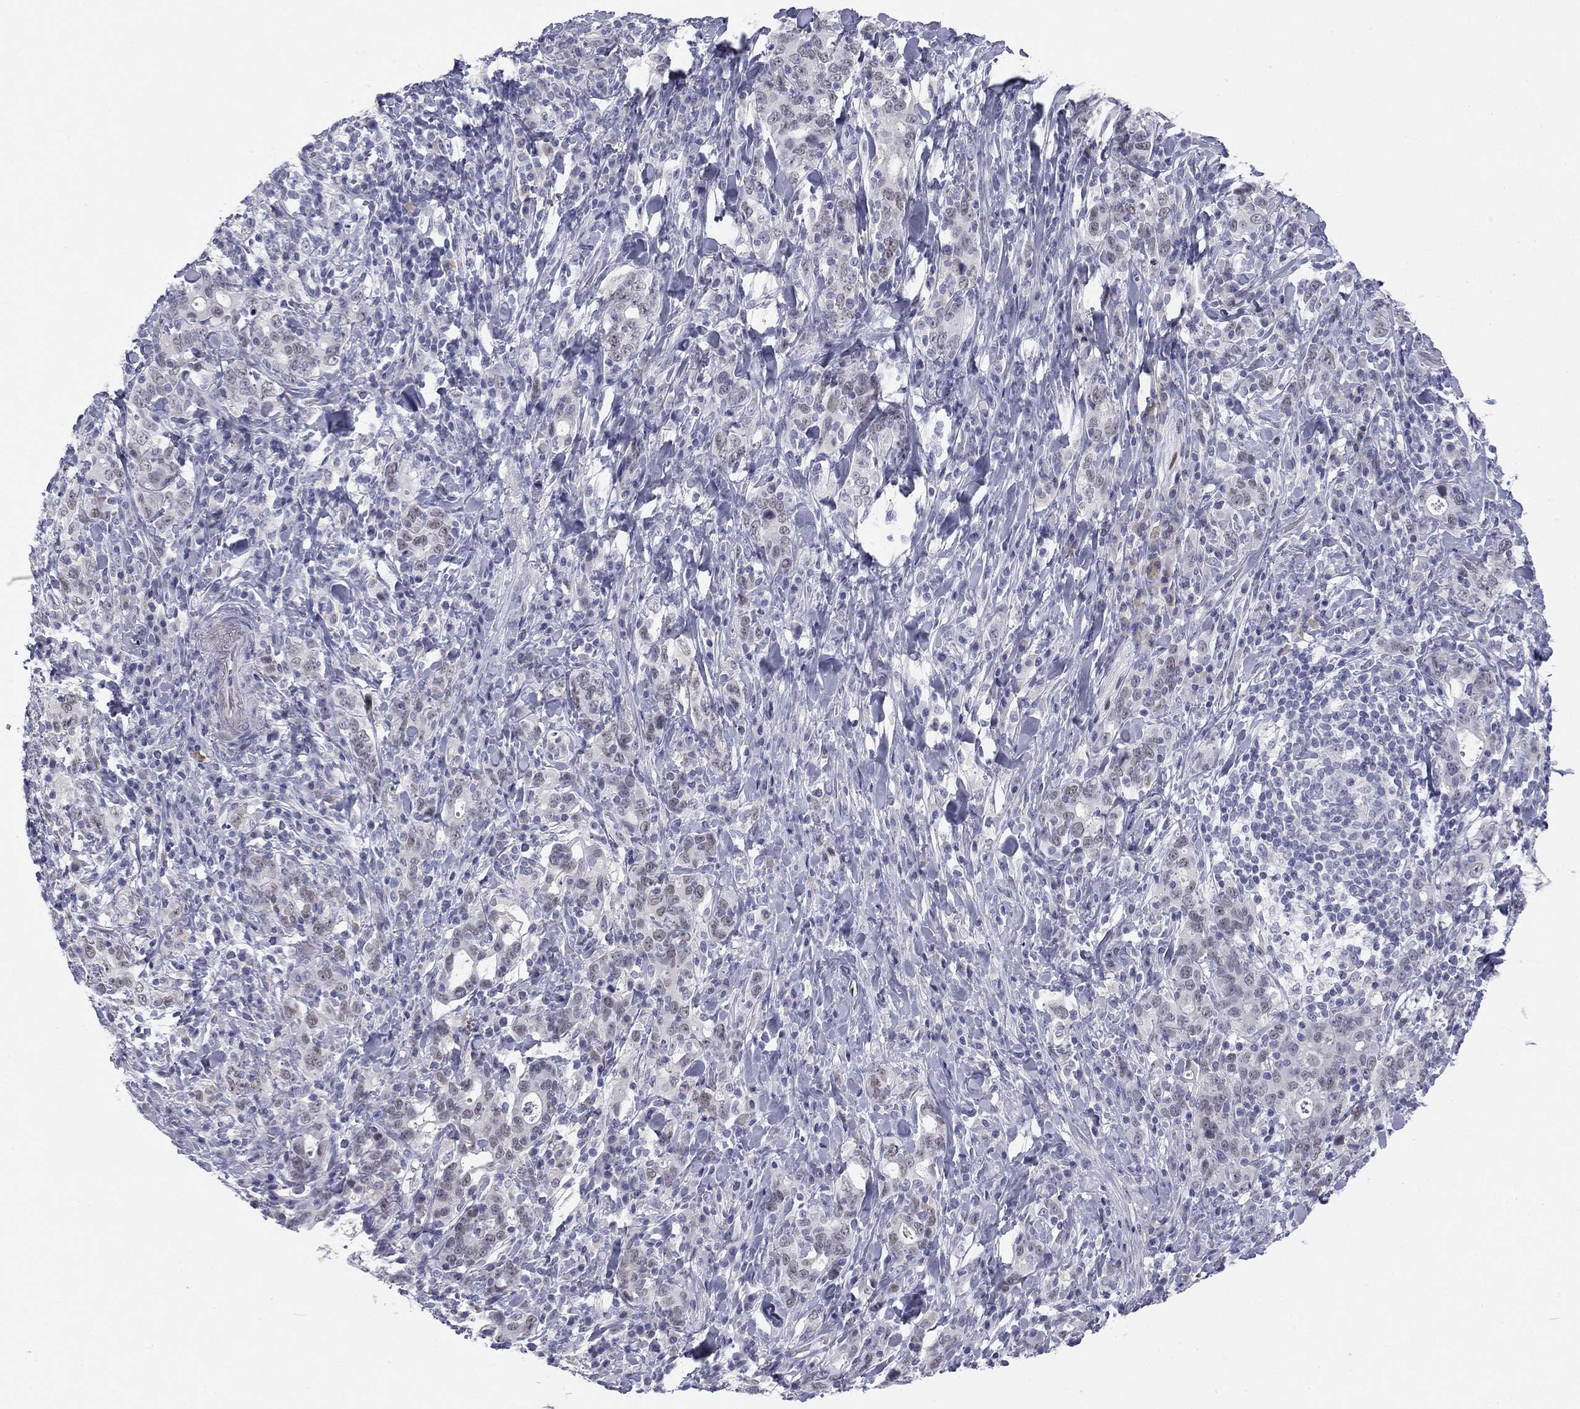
{"staining": {"intensity": "negative", "quantity": "none", "location": "none"}, "tissue": "stomach cancer", "cell_type": "Tumor cells", "image_type": "cancer", "snomed": [{"axis": "morphology", "description": "Adenocarcinoma, NOS"}, {"axis": "topography", "description": "Stomach"}], "caption": "Tumor cells show no significant positivity in stomach cancer.", "gene": "TFAP2B", "patient": {"sex": "male", "age": 79}}